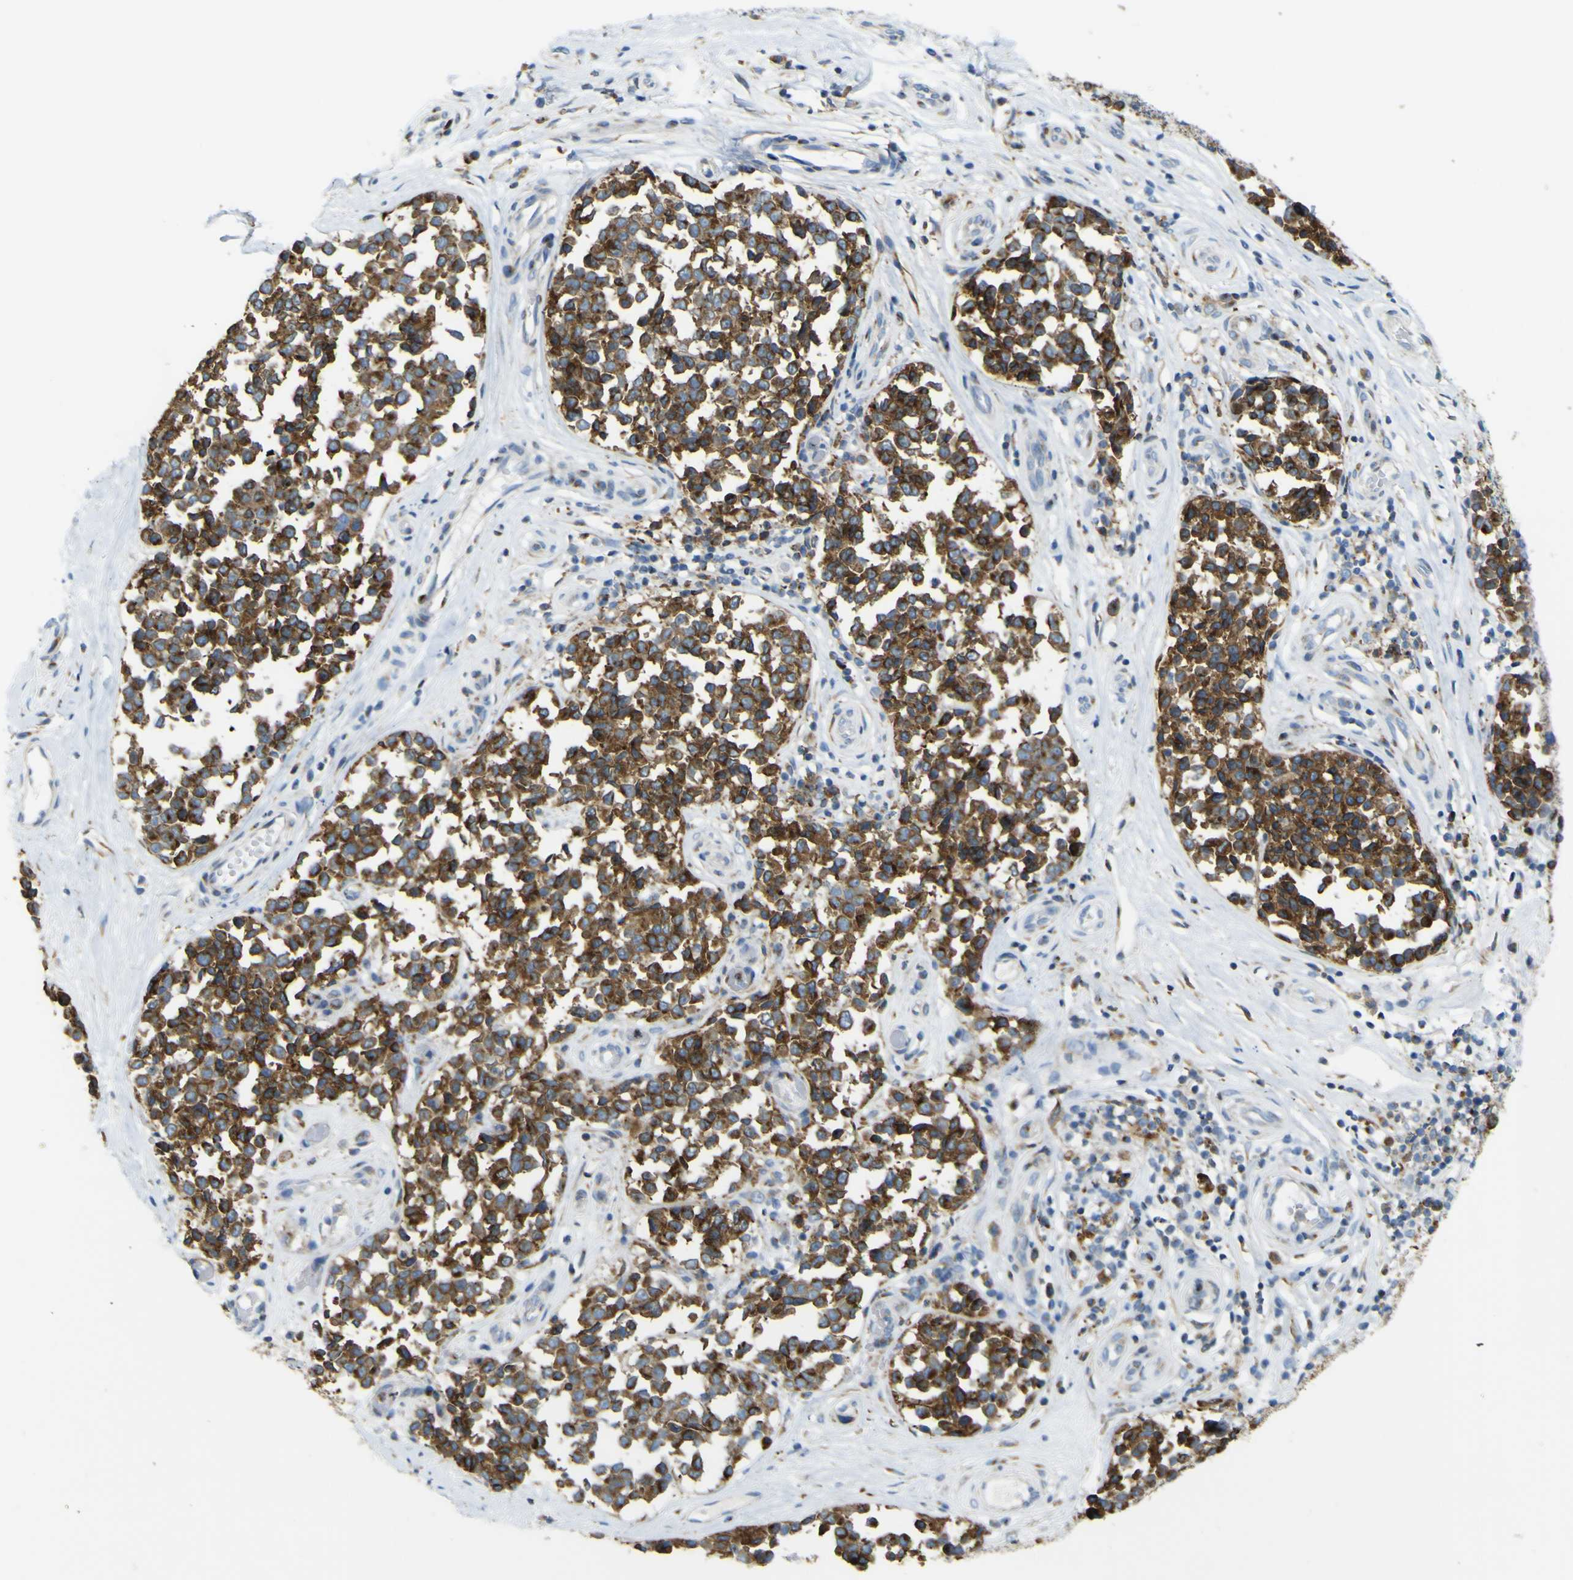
{"staining": {"intensity": "strong", "quantity": ">75%", "location": "cytoplasmic/membranous"}, "tissue": "melanoma", "cell_type": "Tumor cells", "image_type": "cancer", "snomed": [{"axis": "morphology", "description": "Malignant melanoma, NOS"}, {"axis": "topography", "description": "Skin"}], "caption": "Melanoma stained with a brown dye shows strong cytoplasmic/membranous positive staining in approximately >75% of tumor cells.", "gene": "IGF2R", "patient": {"sex": "female", "age": 64}}